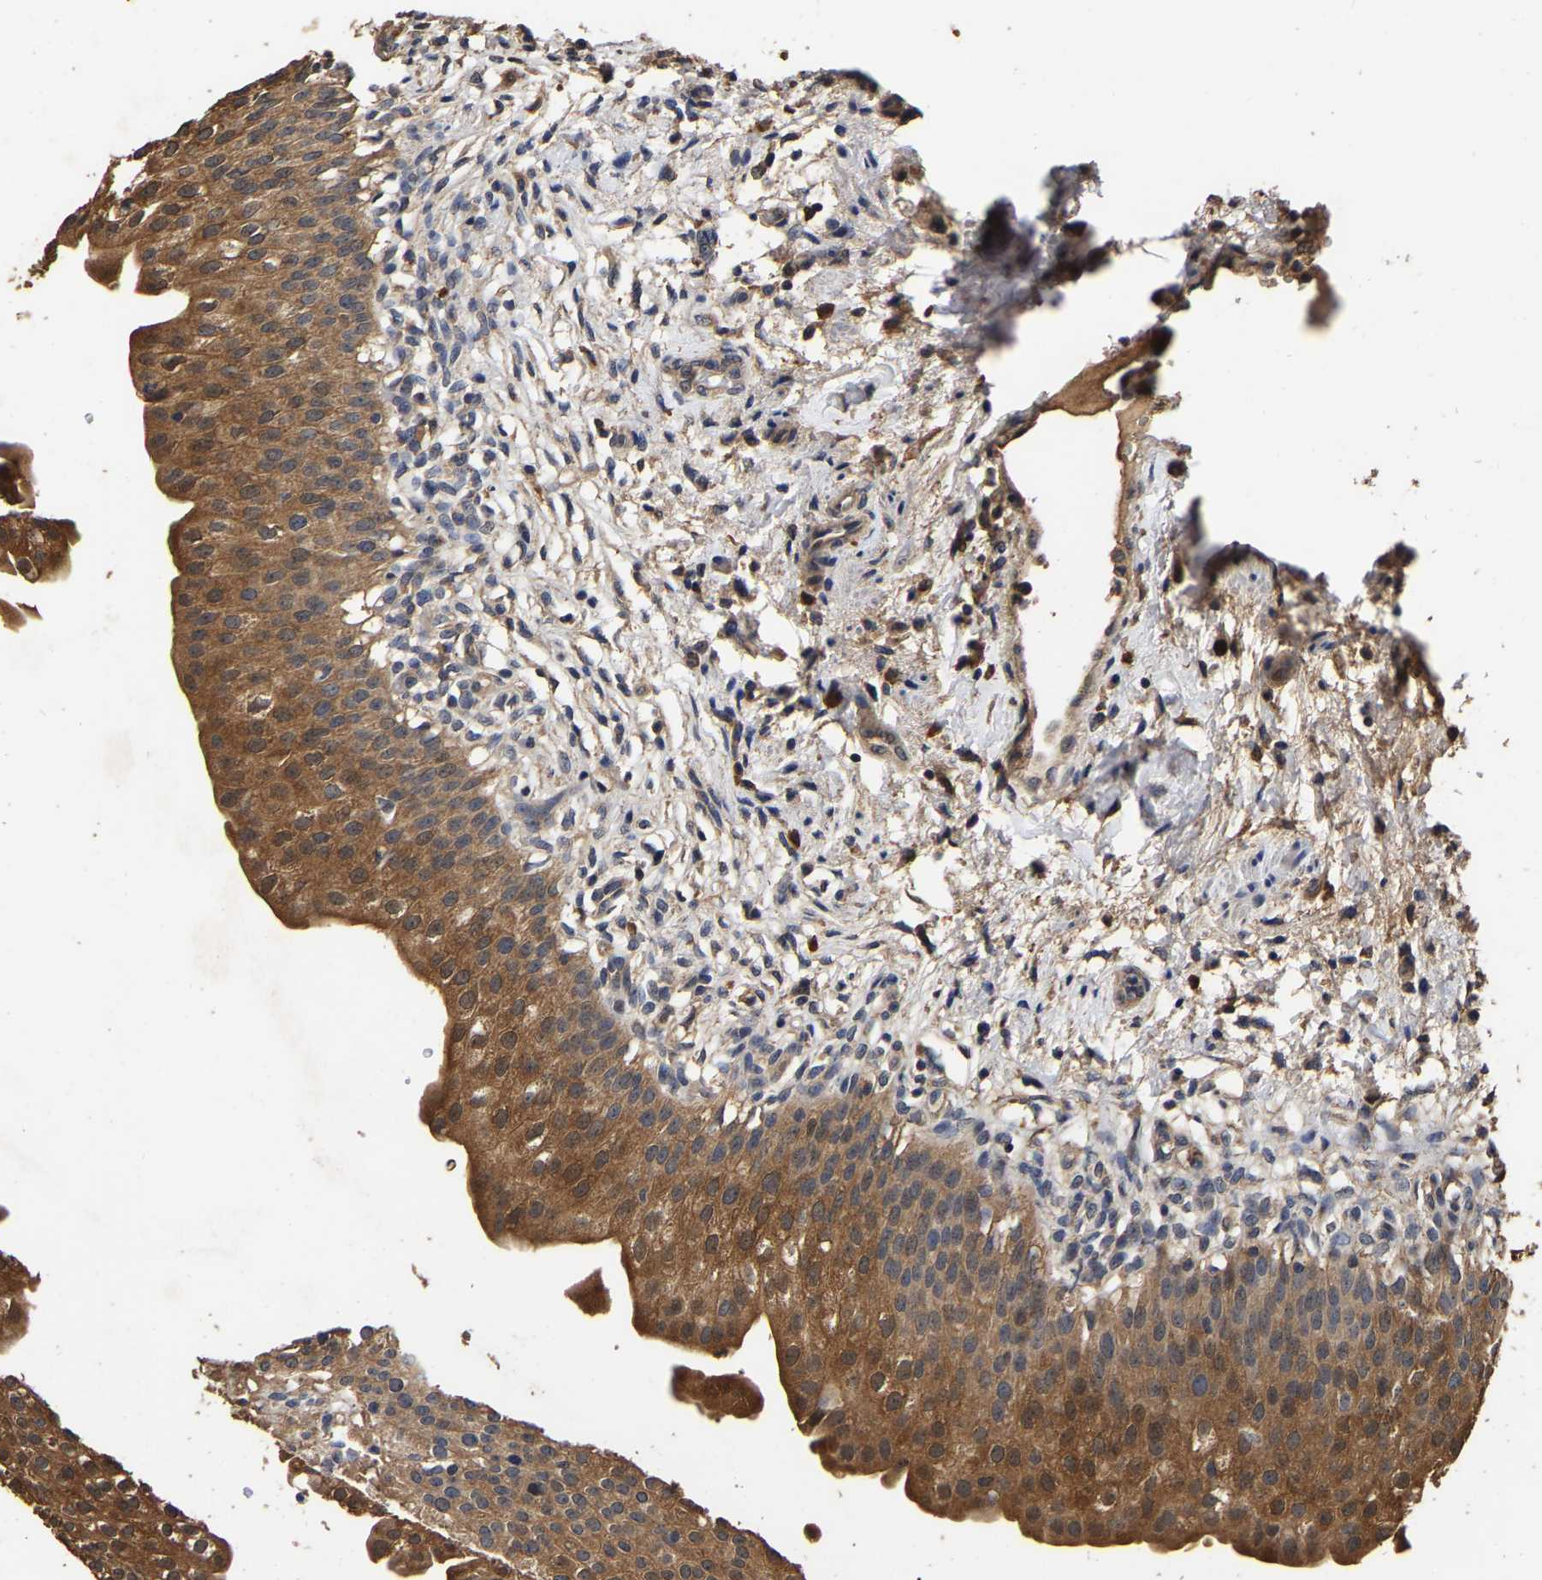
{"staining": {"intensity": "strong", "quantity": ">75%", "location": "cytoplasmic/membranous"}, "tissue": "urinary bladder", "cell_type": "Urothelial cells", "image_type": "normal", "snomed": [{"axis": "morphology", "description": "Normal tissue, NOS"}, {"axis": "topography", "description": "Urinary bladder"}], "caption": "Immunohistochemistry (IHC) histopathology image of normal human urinary bladder stained for a protein (brown), which displays high levels of strong cytoplasmic/membranous expression in about >75% of urothelial cells.", "gene": "STK32C", "patient": {"sex": "female", "age": 60}}